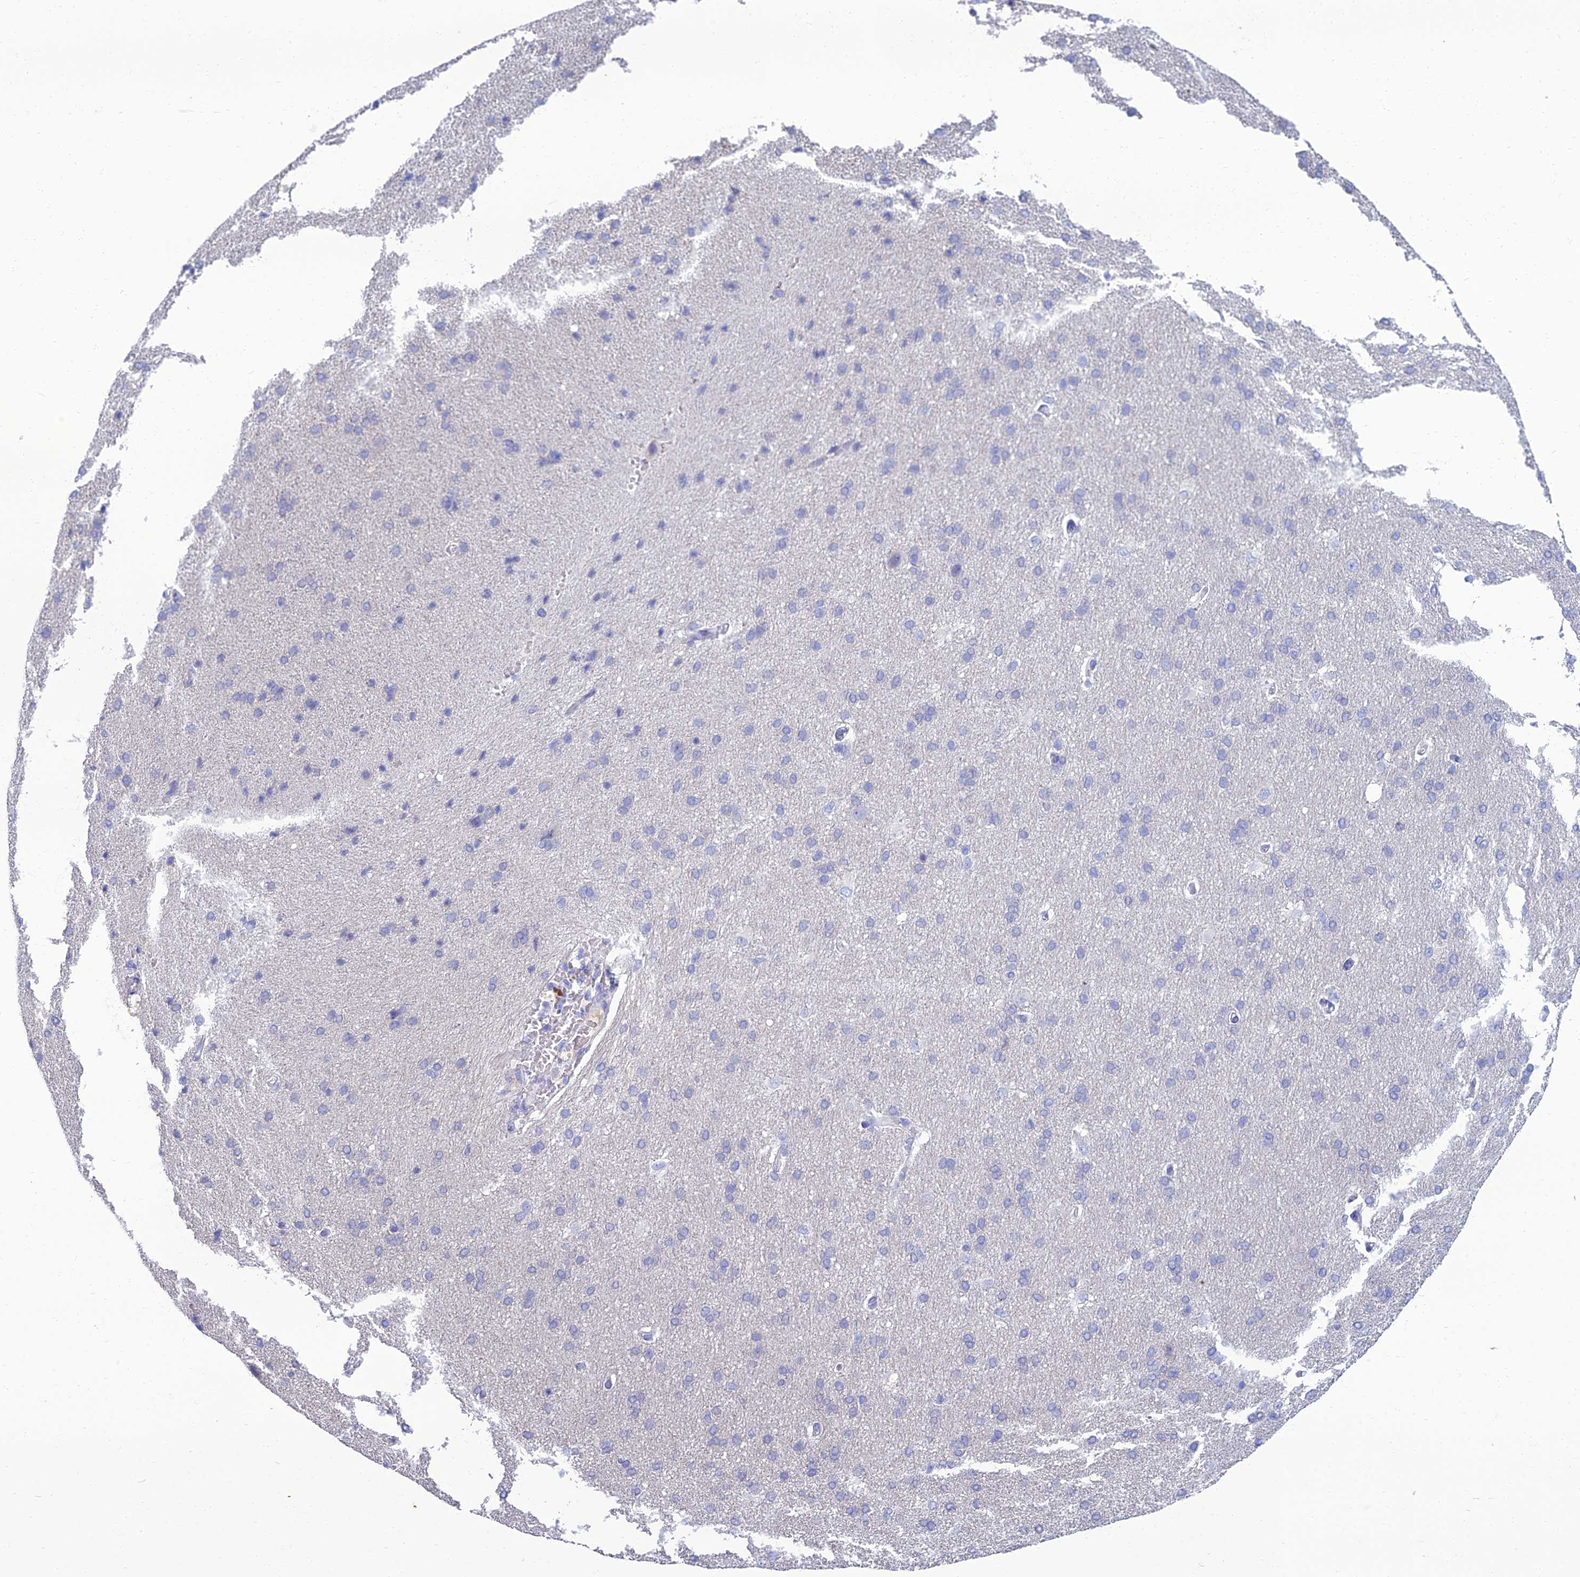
{"staining": {"intensity": "negative", "quantity": "none", "location": "none"}, "tissue": "cerebral cortex", "cell_type": "Endothelial cells", "image_type": "normal", "snomed": [{"axis": "morphology", "description": "Normal tissue, NOS"}, {"axis": "topography", "description": "Cerebral cortex"}], "caption": "Immunohistochemical staining of benign cerebral cortex displays no significant expression in endothelial cells. (Brightfield microscopy of DAB (3,3'-diaminobenzidine) immunohistochemistry at high magnification).", "gene": "SPTLC3", "patient": {"sex": "male", "age": 62}}